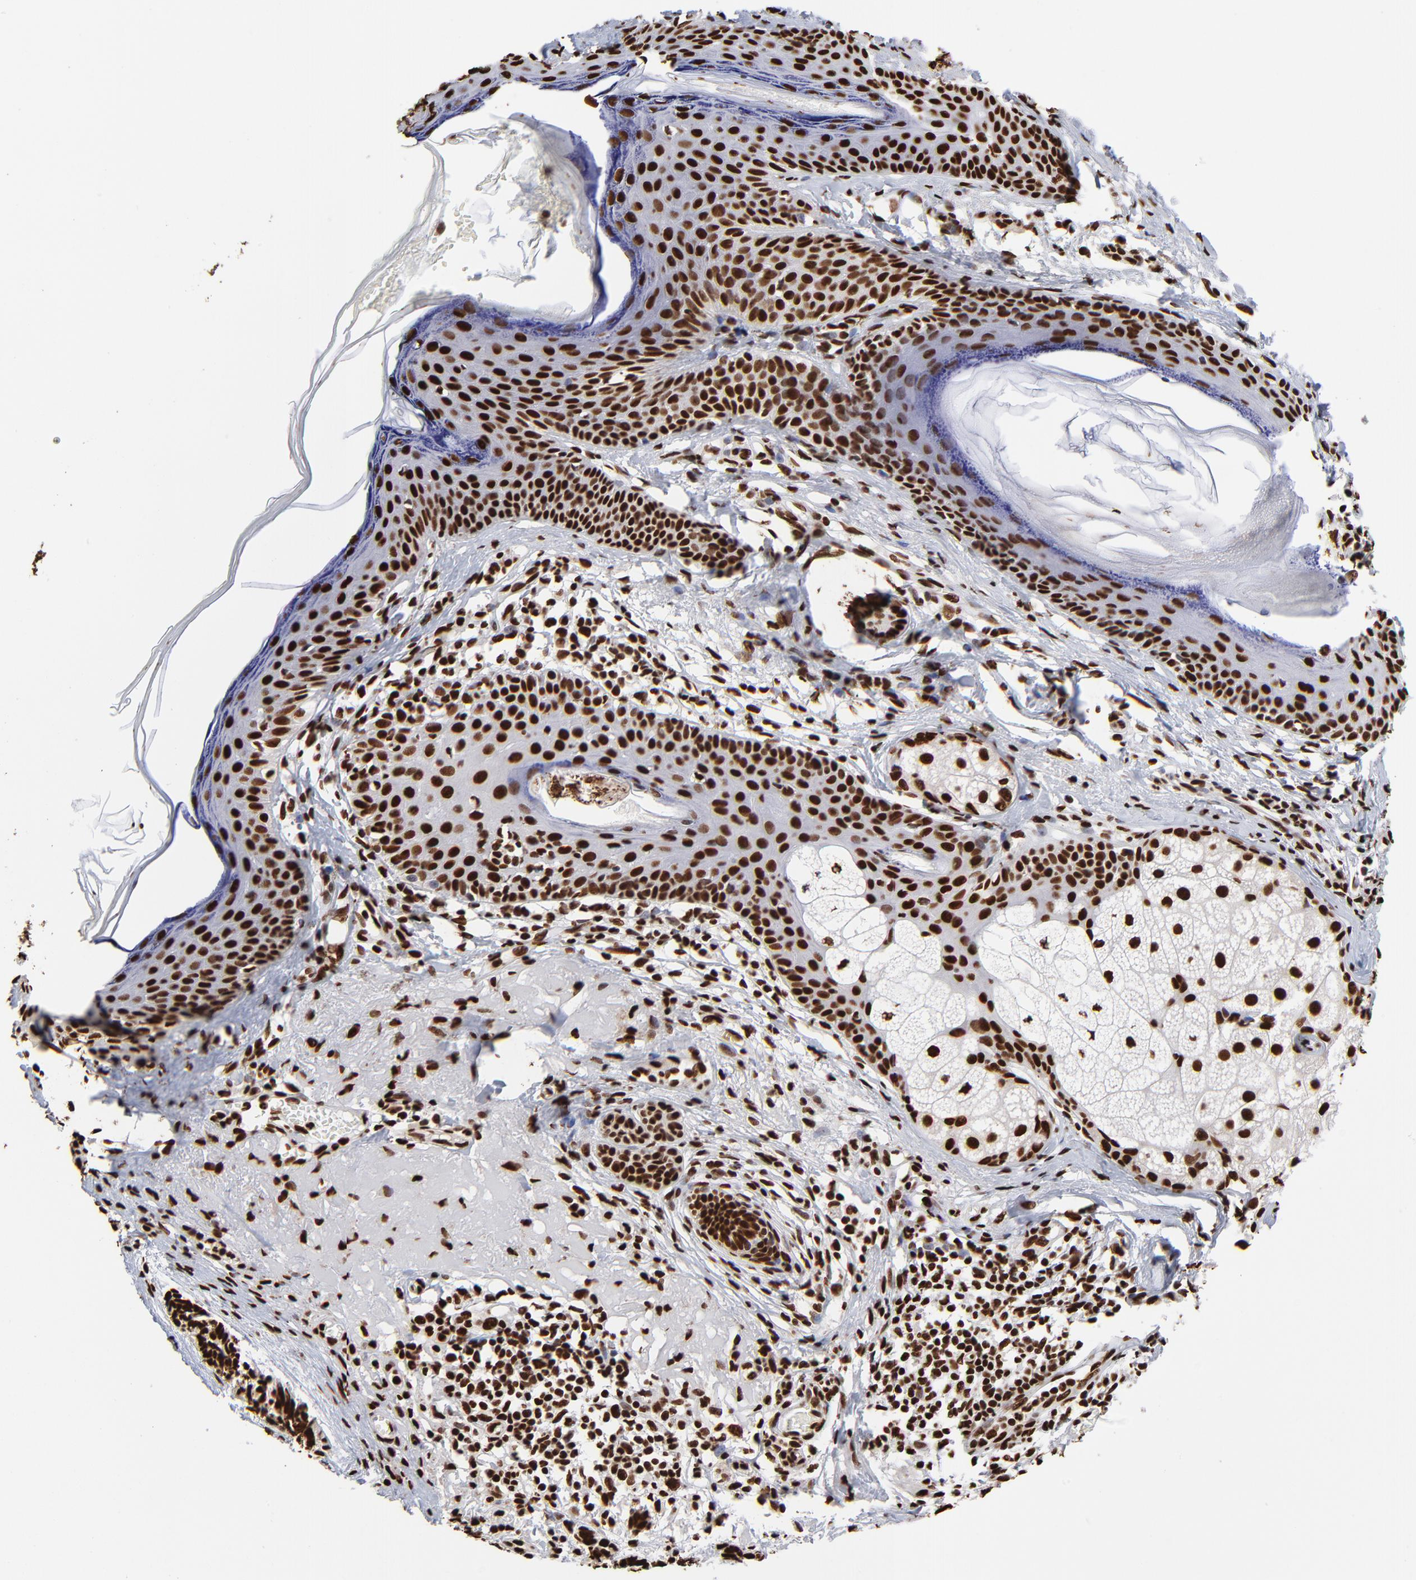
{"staining": {"intensity": "strong", "quantity": ">75%", "location": "nuclear"}, "tissue": "skin cancer", "cell_type": "Tumor cells", "image_type": "cancer", "snomed": [{"axis": "morphology", "description": "Basal cell carcinoma"}, {"axis": "topography", "description": "Skin"}], "caption": "Skin basal cell carcinoma was stained to show a protein in brown. There is high levels of strong nuclear positivity in about >75% of tumor cells.", "gene": "ZNF544", "patient": {"sex": "male", "age": 63}}